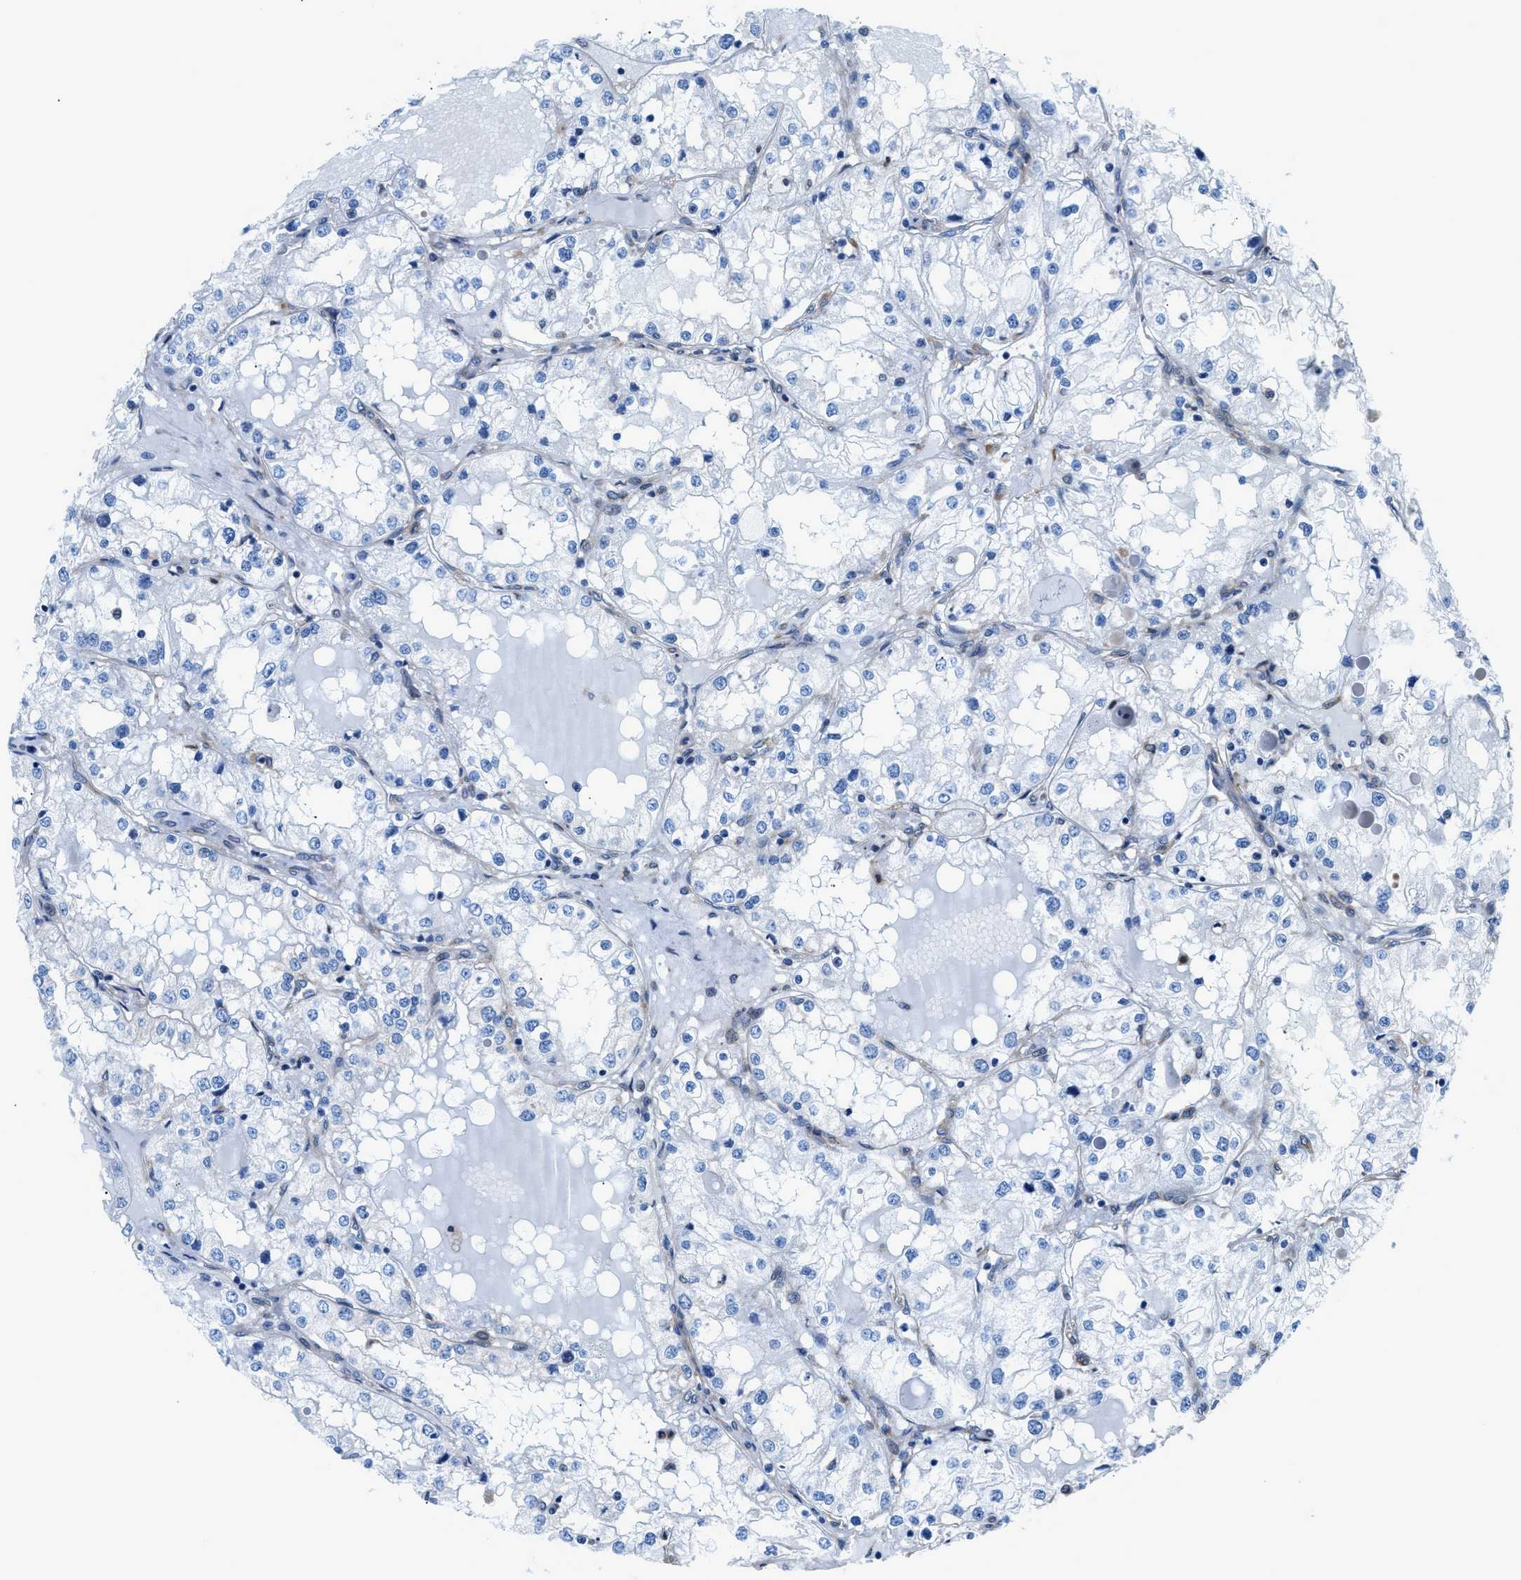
{"staining": {"intensity": "negative", "quantity": "none", "location": "none"}, "tissue": "renal cancer", "cell_type": "Tumor cells", "image_type": "cancer", "snomed": [{"axis": "morphology", "description": "Adenocarcinoma, NOS"}, {"axis": "topography", "description": "Kidney"}], "caption": "Renal cancer (adenocarcinoma) was stained to show a protein in brown. There is no significant expression in tumor cells.", "gene": "DMAC1", "patient": {"sex": "male", "age": 68}}